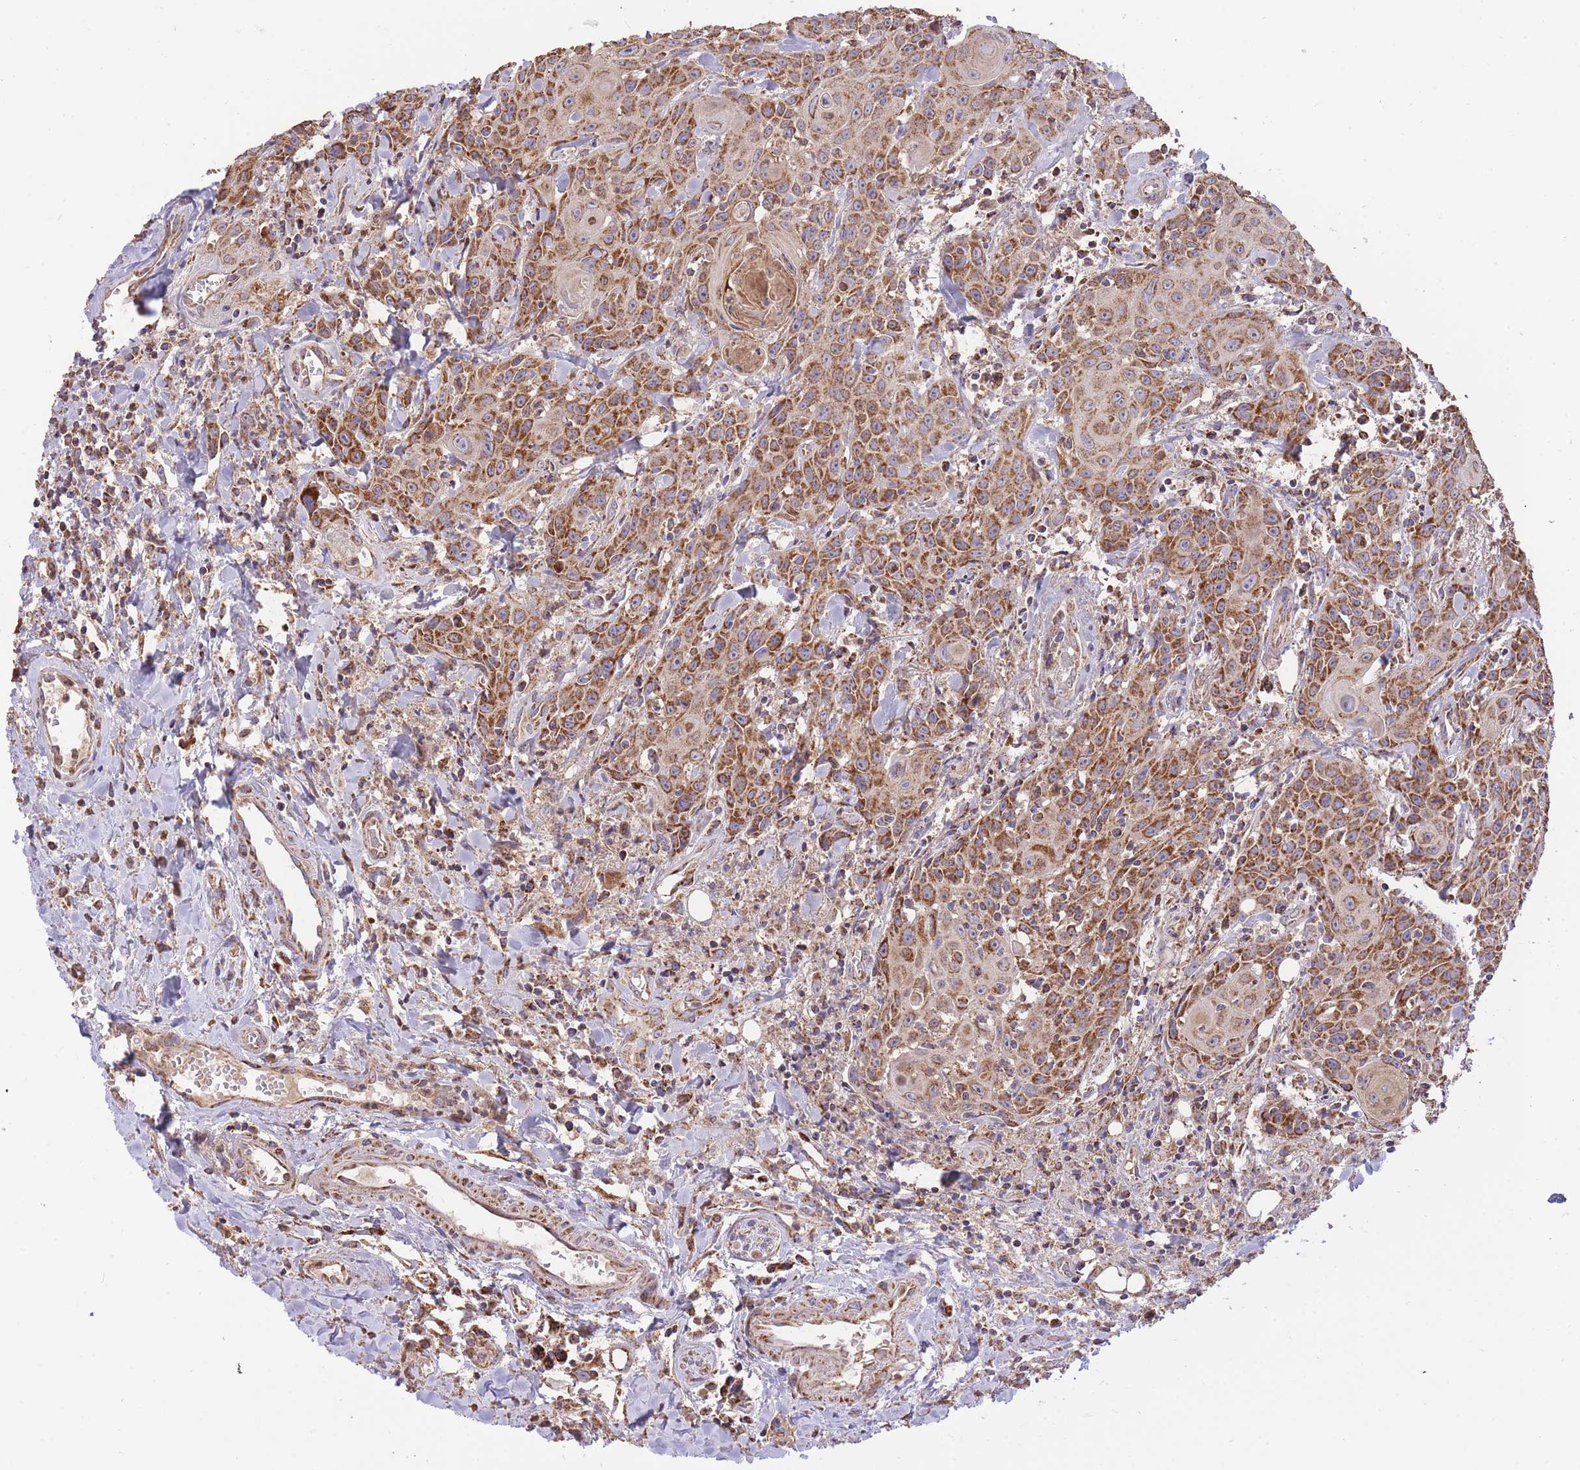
{"staining": {"intensity": "strong", "quantity": ">75%", "location": "cytoplasmic/membranous"}, "tissue": "head and neck cancer", "cell_type": "Tumor cells", "image_type": "cancer", "snomed": [{"axis": "morphology", "description": "Squamous cell carcinoma, NOS"}, {"axis": "topography", "description": "Oral tissue"}, {"axis": "topography", "description": "Head-Neck"}], "caption": "Human head and neck cancer stained with a protein marker demonstrates strong staining in tumor cells.", "gene": "PREP", "patient": {"sex": "female", "age": 82}}